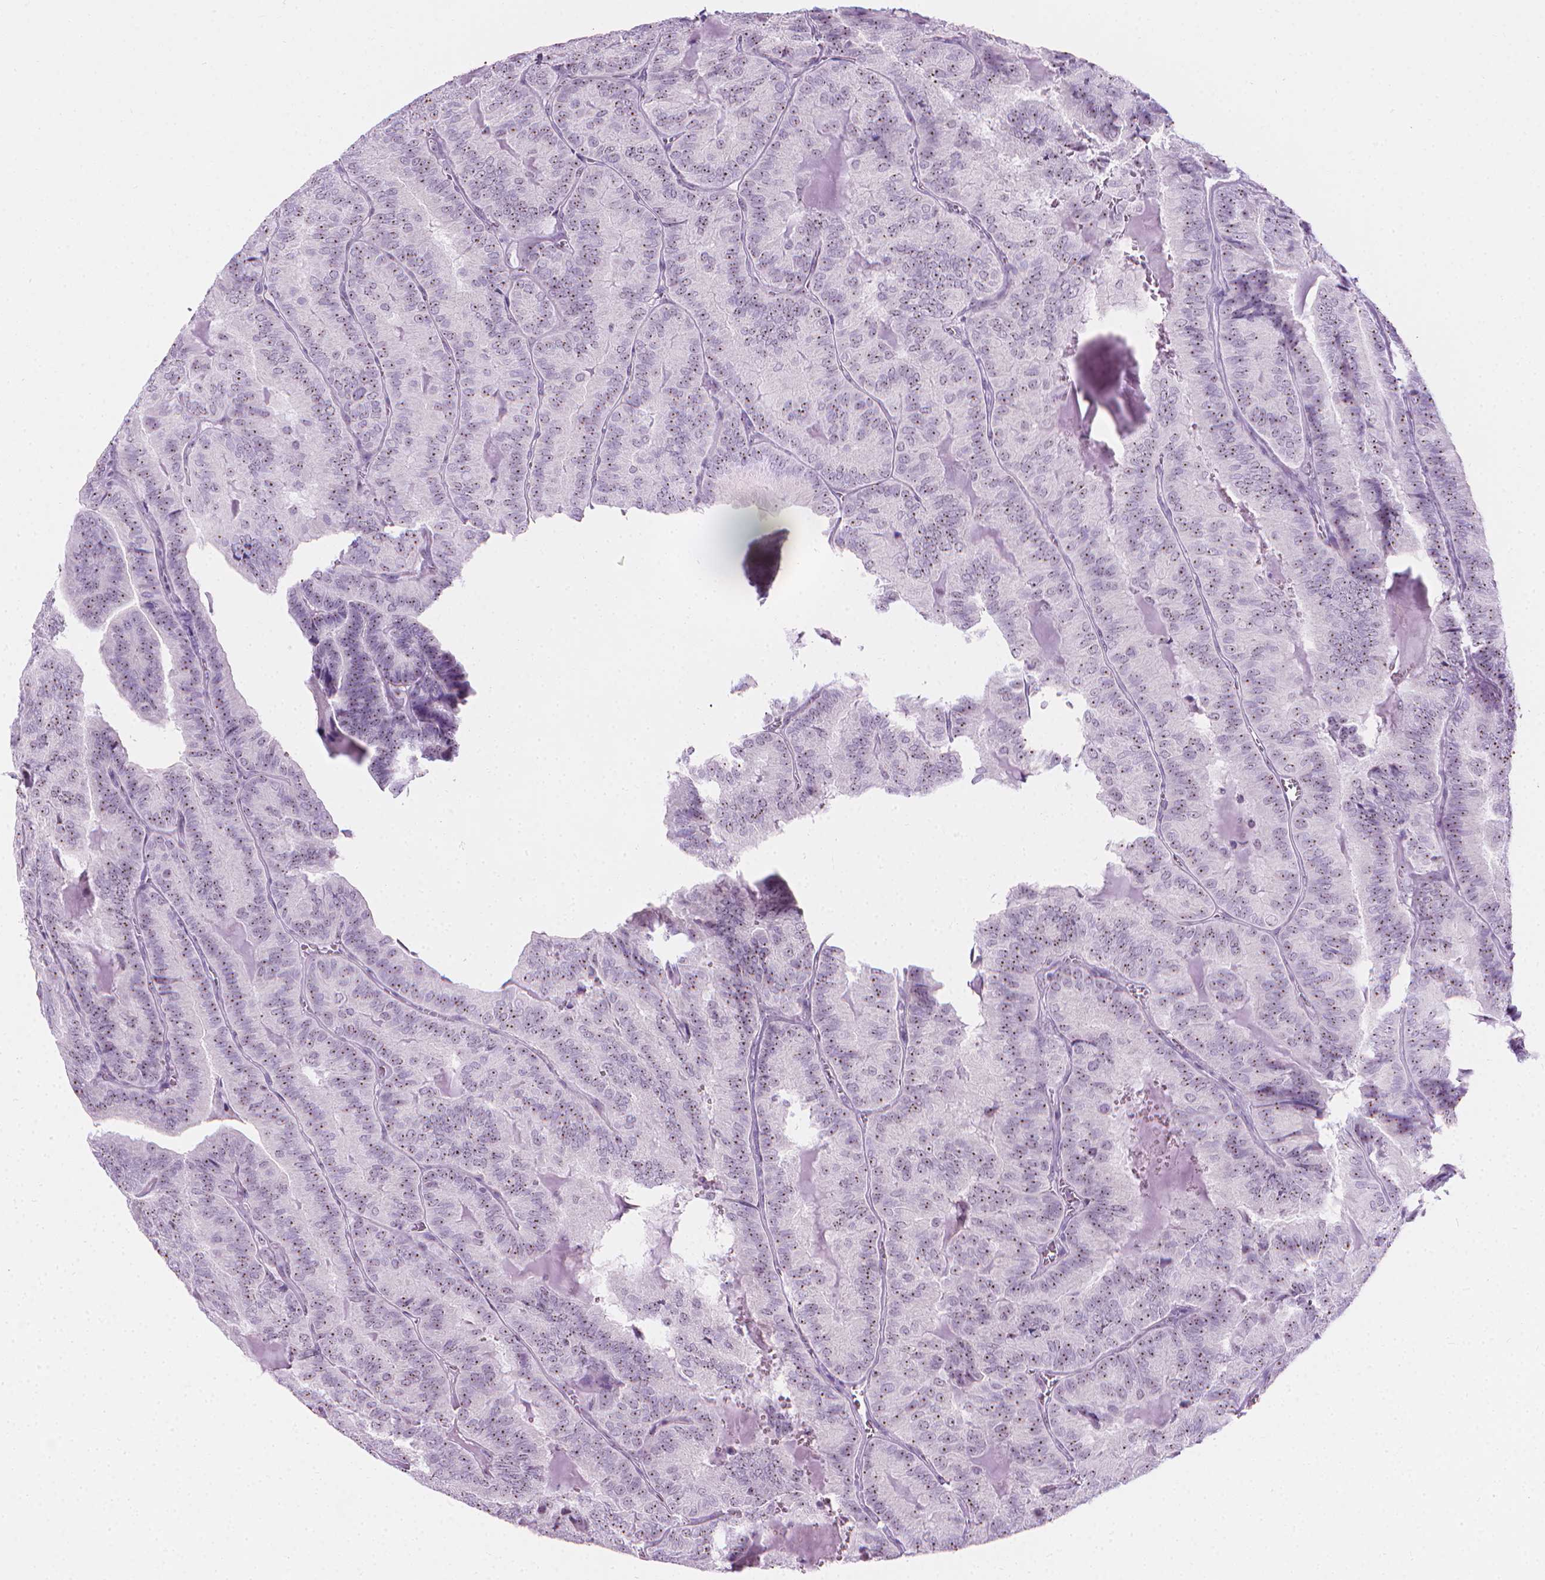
{"staining": {"intensity": "weak", "quantity": ">75%", "location": "nuclear"}, "tissue": "thyroid cancer", "cell_type": "Tumor cells", "image_type": "cancer", "snomed": [{"axis": "morphology", "description": "Papillary adenocarcinoma, NOS"}, {"axis": "topography", "description": "Thyroid gland"}], "caption": "Tumor cells display low levels of weak nuclear expression in about >75% of cells in human thyroid papillary adenocarcinoma.", "gene": "NOL7", "patient": {"sex": "female", "age": 75}}